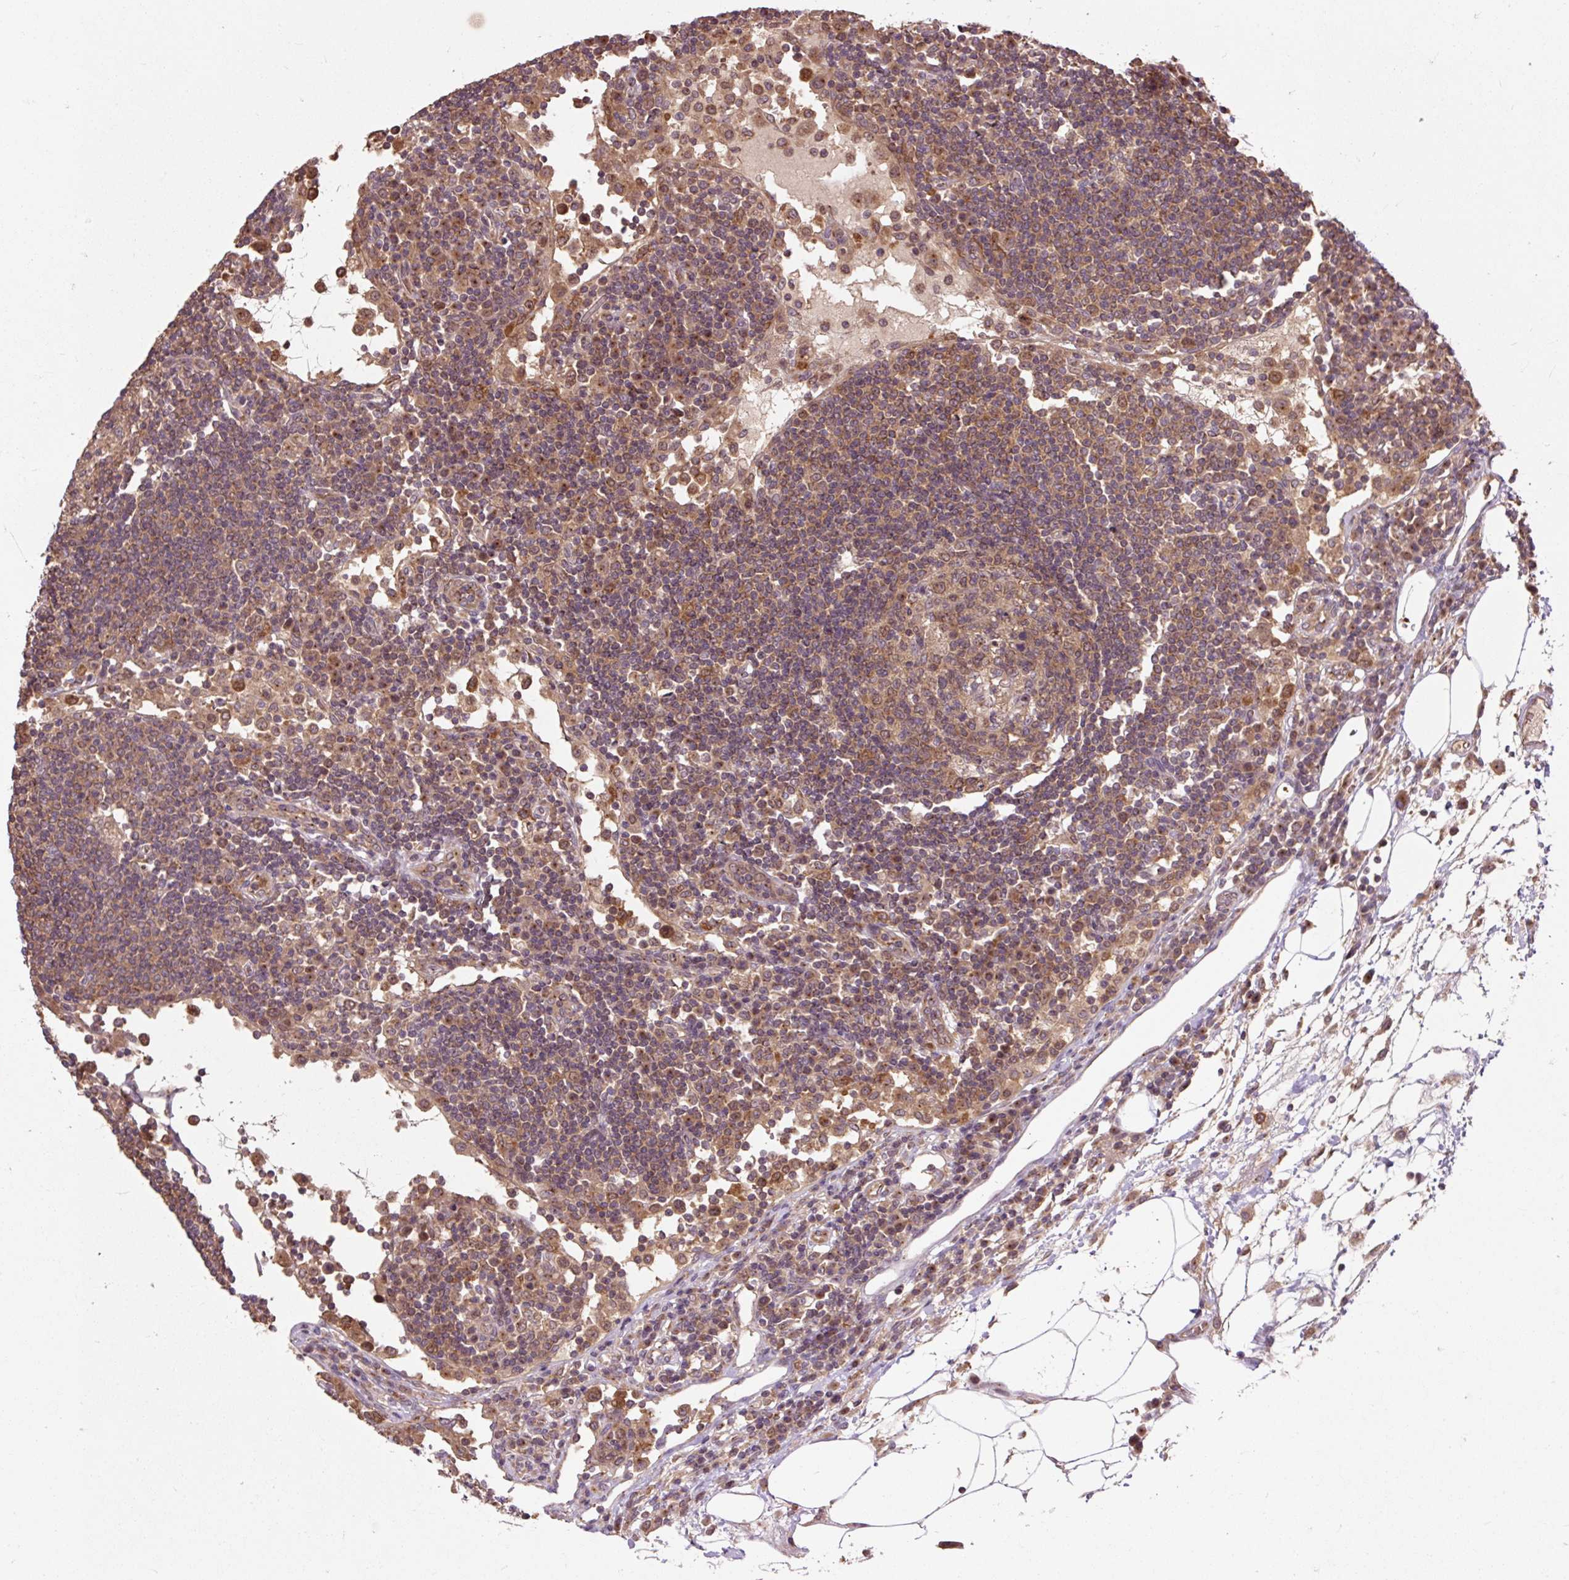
{"staining": {"intensity": "moderate", "quantity": "25%-75%", "location": "cytoplasmic/membranous"}, "tissue": "lymph node", "cell_type": "Germinal center cells", "image_type": "normal", "snomed": [{"axis": "morphology", "description": "Normal tissue, NOS"}, {"axis": "topography", "description": "Lymph node"}], "caption": "The photomicrograph reveals staining of normal lymph node, revealing moderate cytoplasmic/membranous protein expression (brown color) within germinal center cells. The protein is shown in brown color, while the nuclei are stained blue.", "gene": "MMS19", "patient": {"sex": "female", "age": 53}}